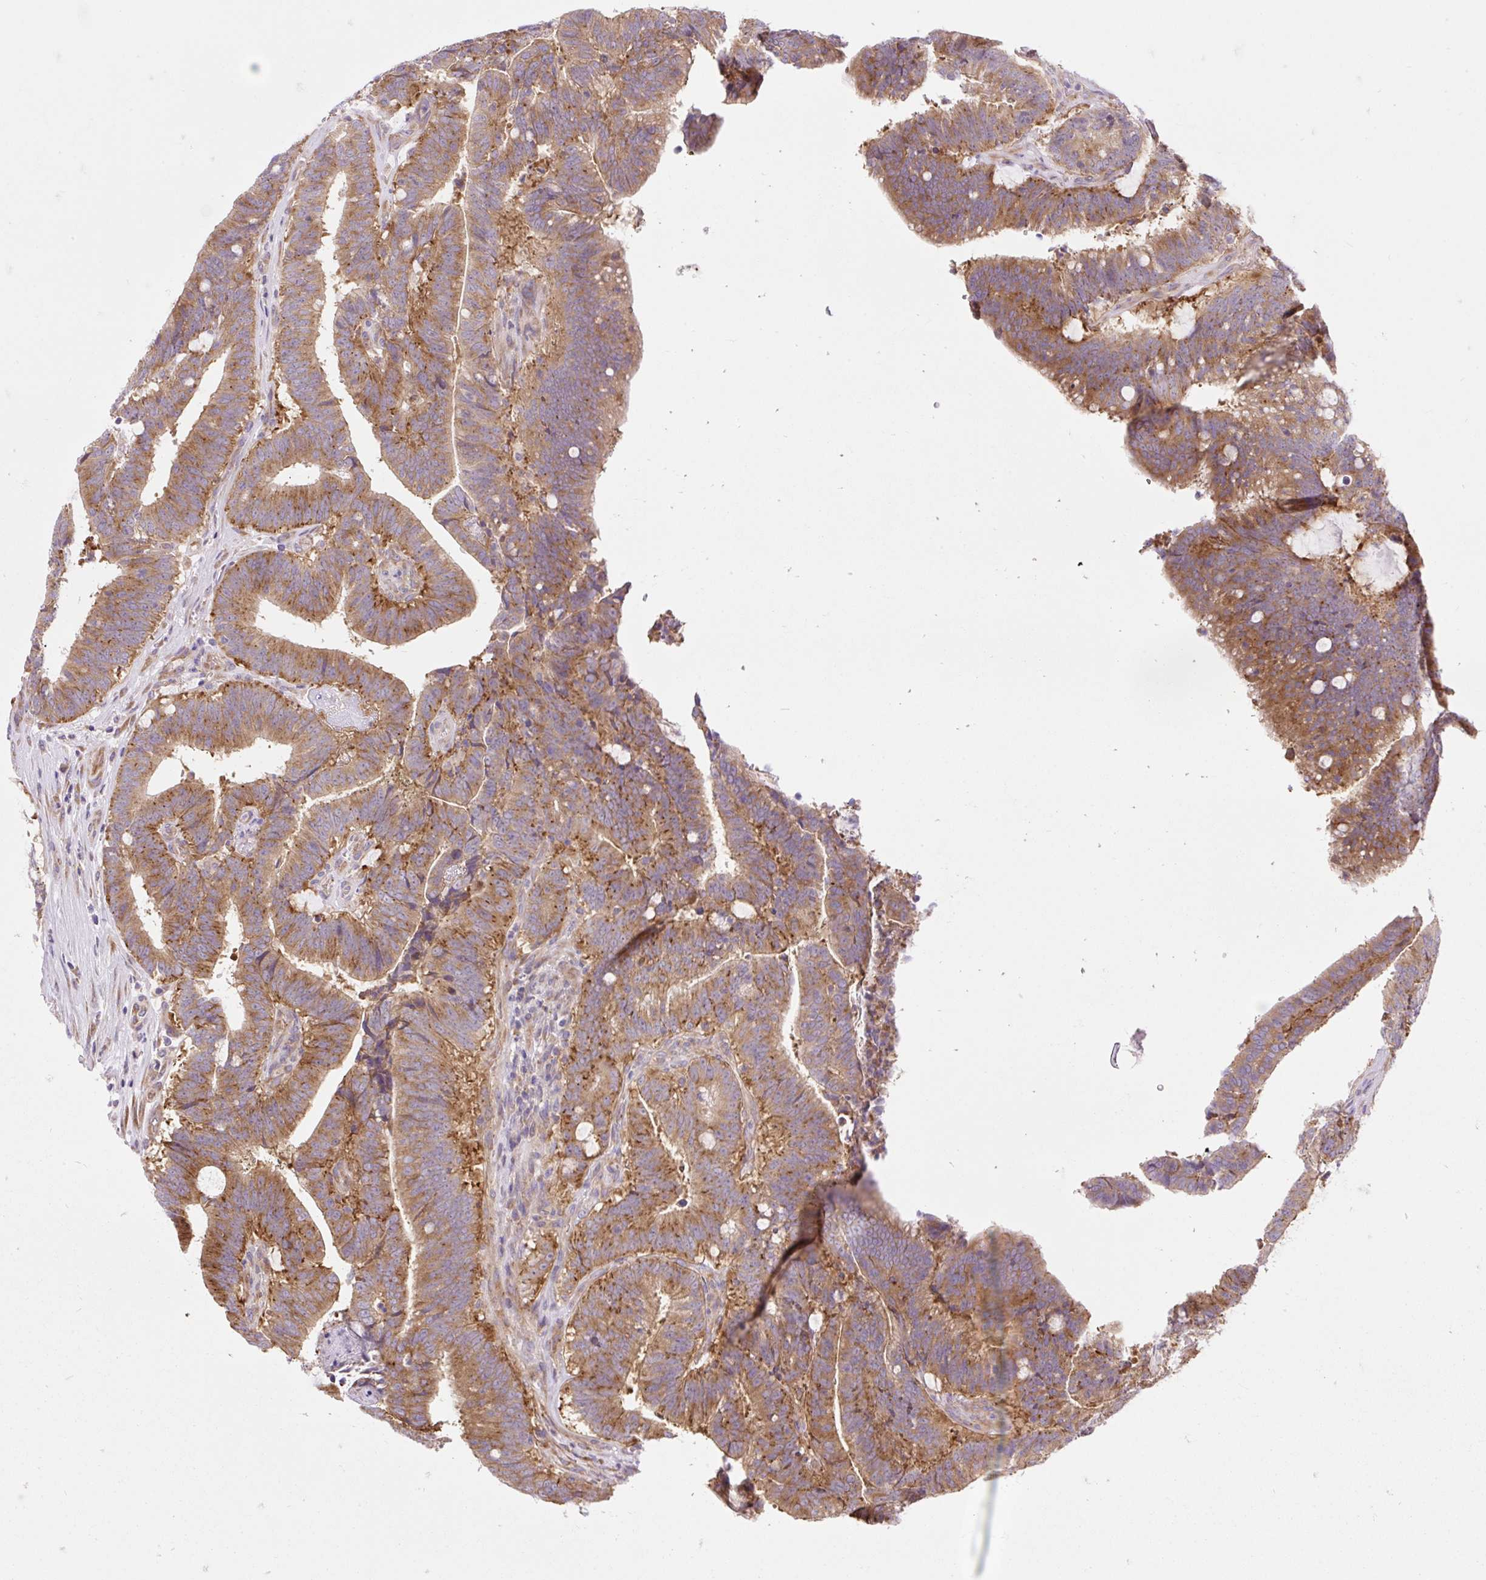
{"staining": {"intensity": "moderate", "quantity": ">75%", "location": "cytoplasmic/membranous"}, "tissue": "colorectal cancer", "cell_type": "Tumor cells", "image_type": "cancer", "snomed": [{"axis": "morphology", "description": "Adenocarcinoma, NOS"}, {"axis": "topography", "description": "Colon"}], "caption": "A brown stain labels moderate cytoplasmic/membranous expression of a protein in colorectal cancer tumor cells.", "gene": "GPR45", "patient": {"sex": "female", "age": 43}}